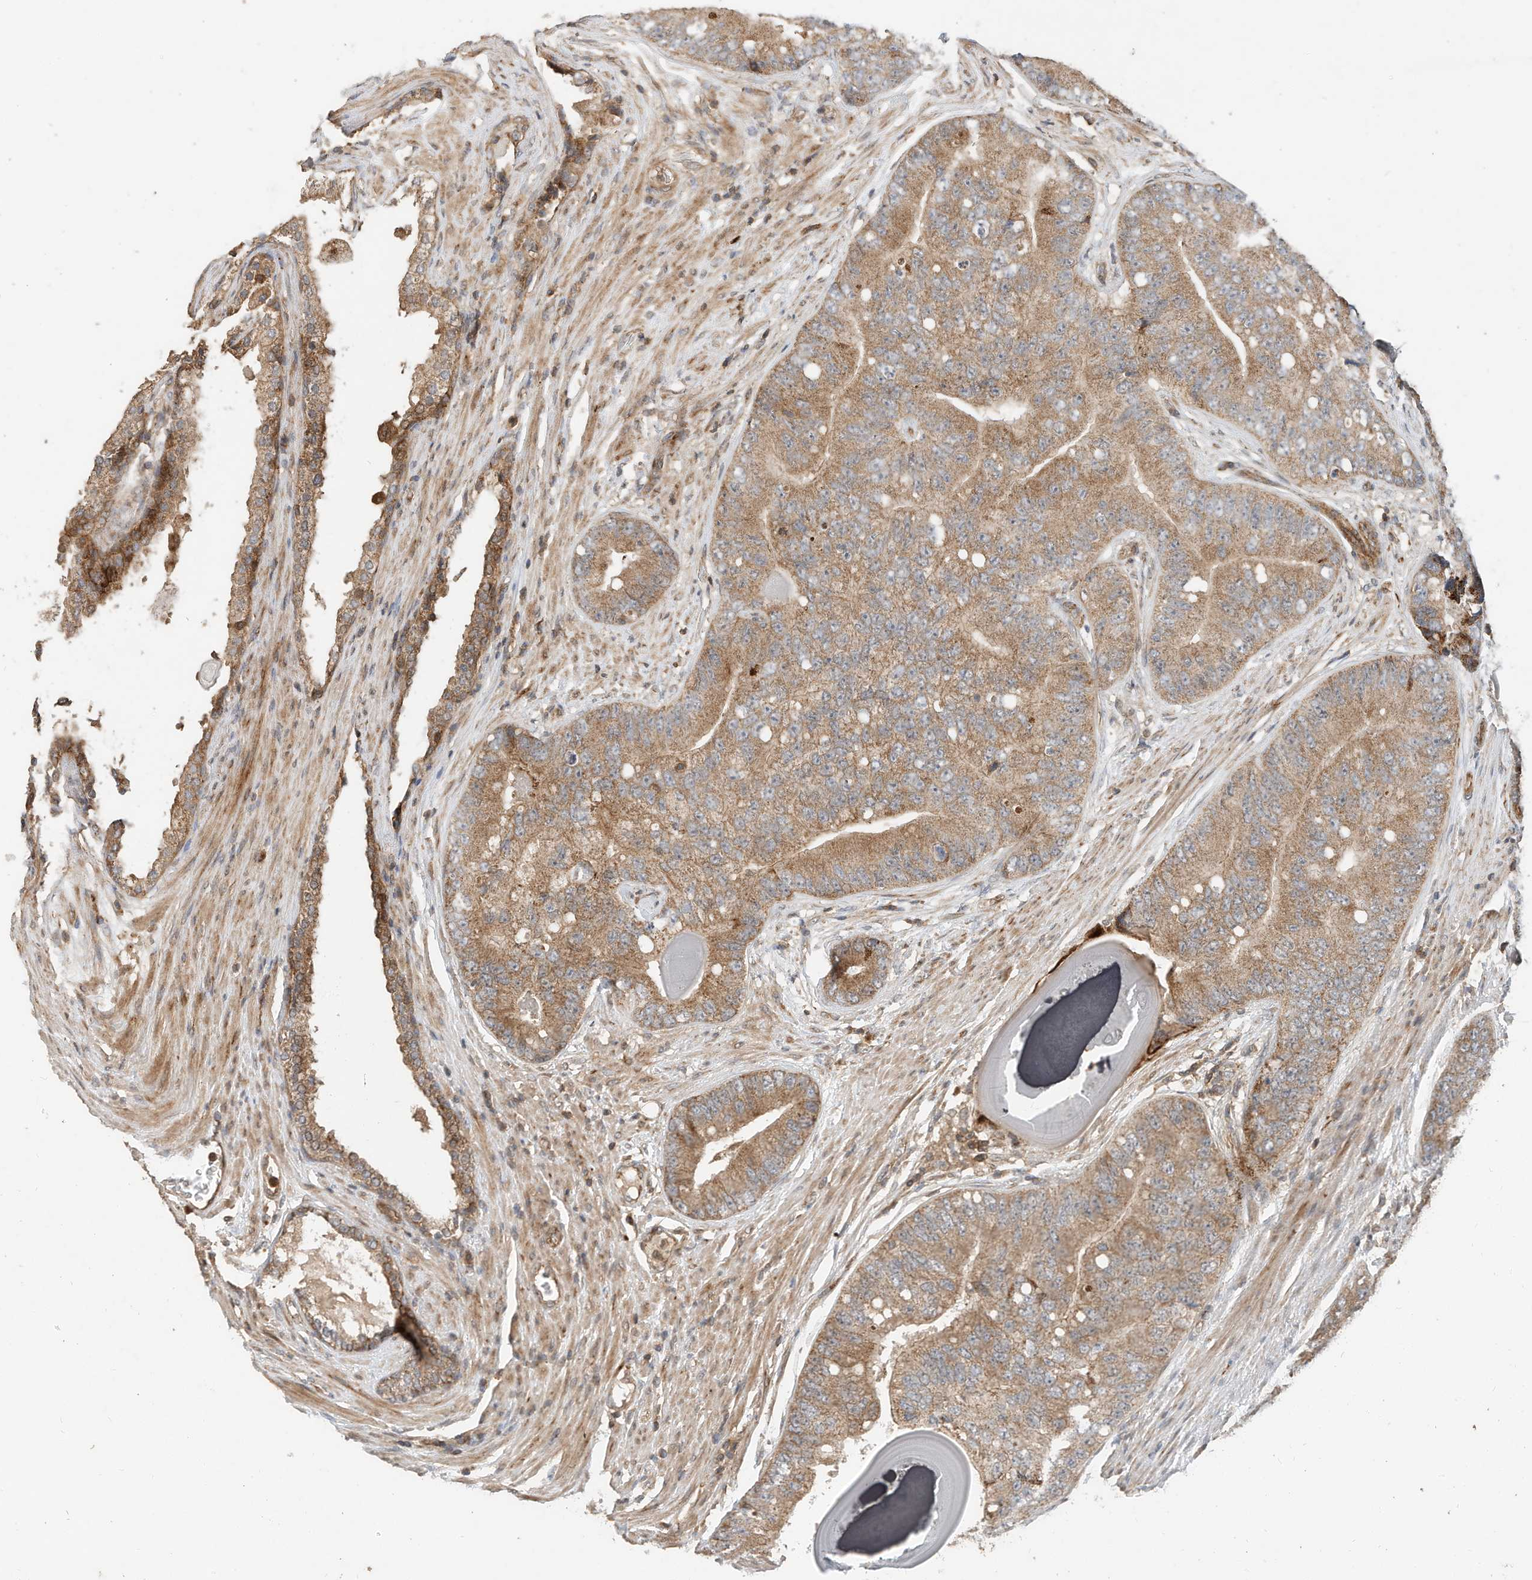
{"staining": {"intensity": "moderate", "quantity": ">75%", "location": "cytoplasmic/membranous"}, "tissue": "prostate cancer", "cell_type": "Tumor cells", "image_type": "cancer", "snomed": [{"axis": "morphology", "description": "Adenocarcinoma, High grade"}, {"axis": "topography", "description": "Prostate"}], "caption": "High-power microscopy captured an immunohistochemistry histopathology image of prostate adenocarcinoma (high-grade), revealing moderate cytoplasmic/membranous expression in approximately >75% of tumor cells. (DAB (3,3'-diaminobenzidine) = brown stain, brightfield microscopy at high magnification).", "gene": "CPAMD8", "patient": {"sex": "male", "age": 70}}